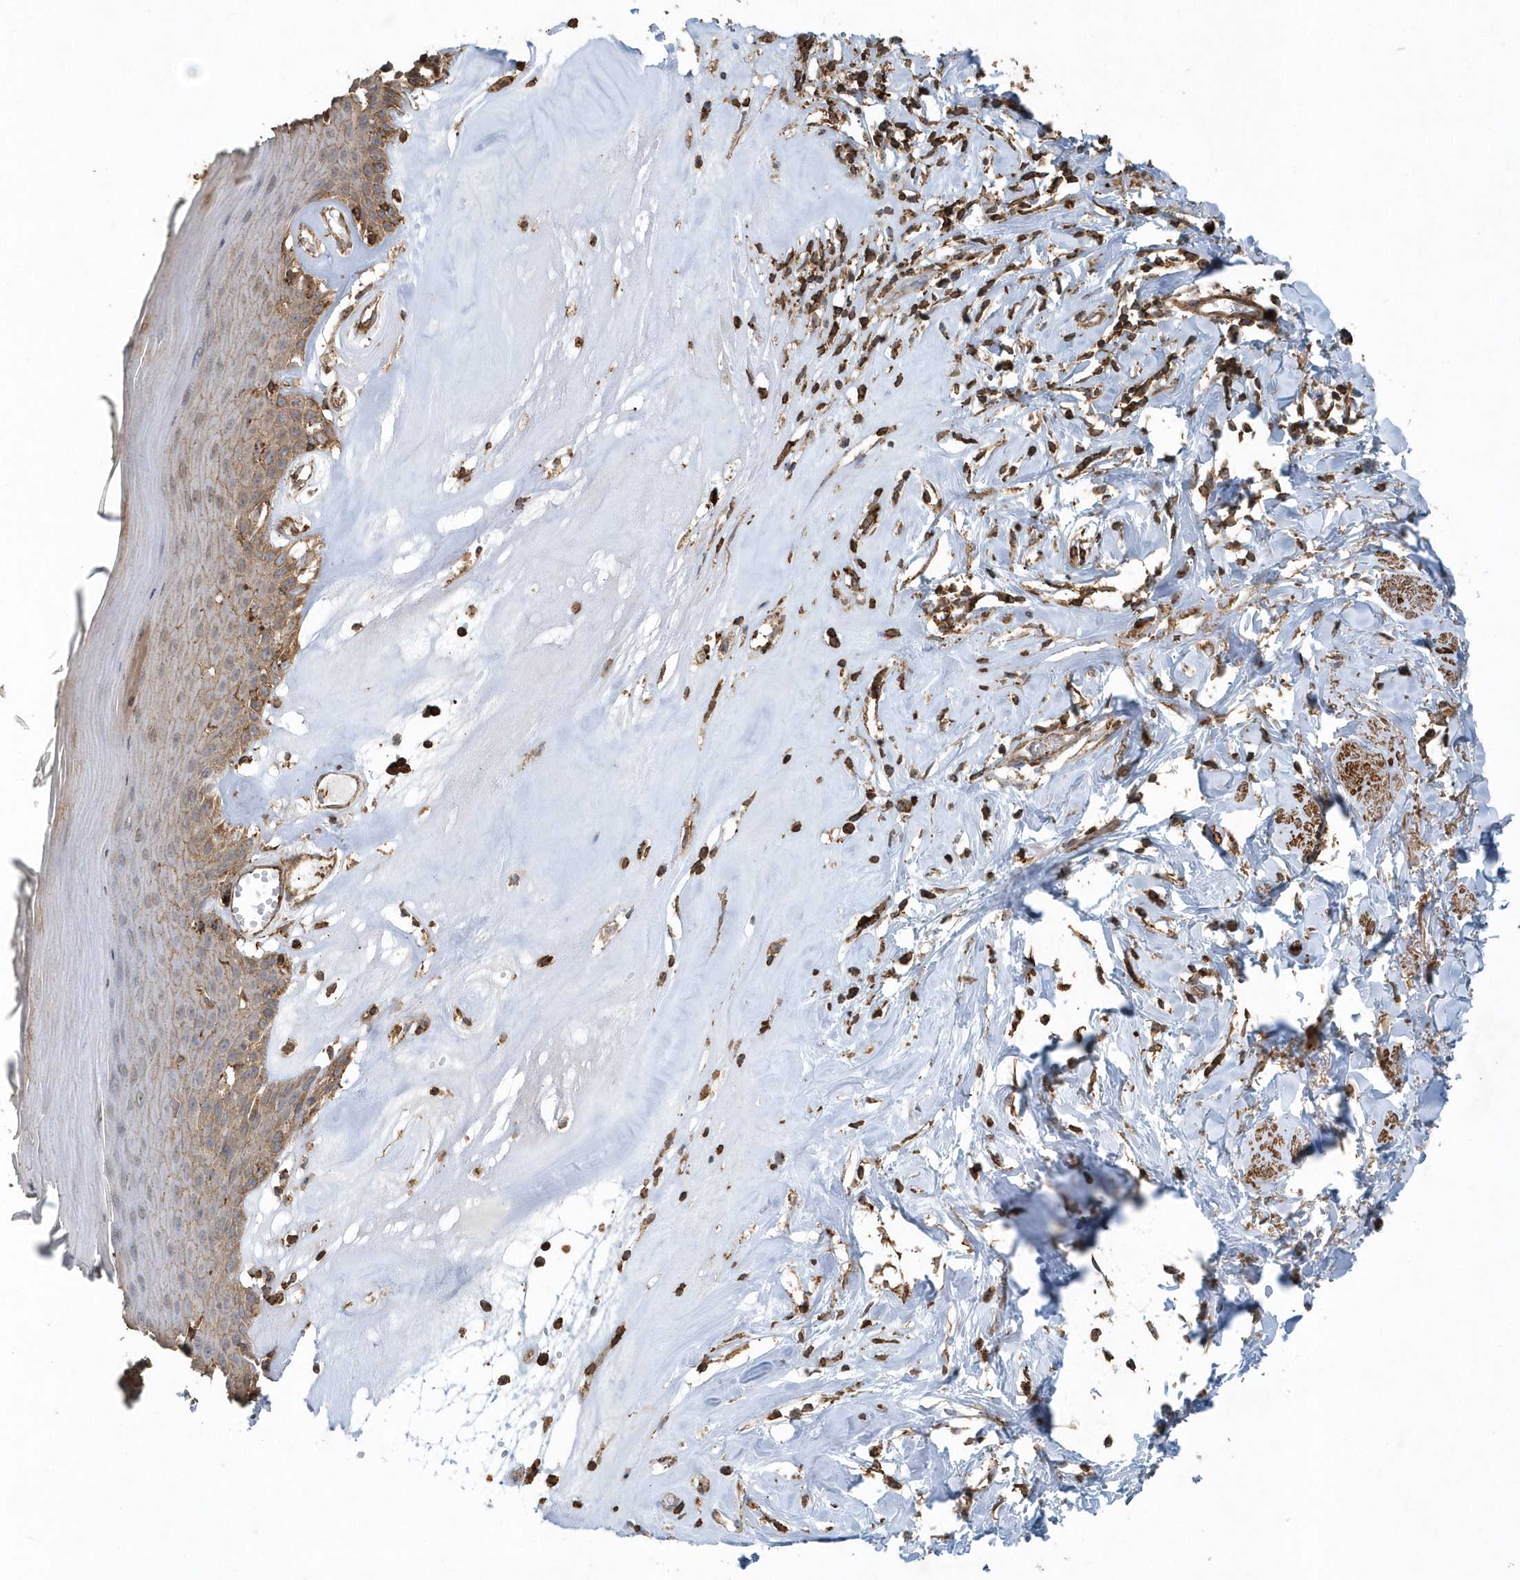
{"staining": {"intensity": "moderate", "quantity": "25%-75%", "location": "cytoplasmic/membranous"}, "tissue": "skin", "cell_type": "Epidermal cells", "image_type": "normal", "snomed": [{"axis": "morphology", "description": "Normal tissue, NOS"}, {"axis": "morphology", "description": "Inflammation, NOS"}, {"axis": "topography", "description": "Vulva"}], "caption": "Protein expression analysis of benign skin displays moderate cytoplasmic/membranous staining in about 25%-75% of epidermal cells.", "gene": "MMUT", "patient": {"sex": "female", "age": 84}}